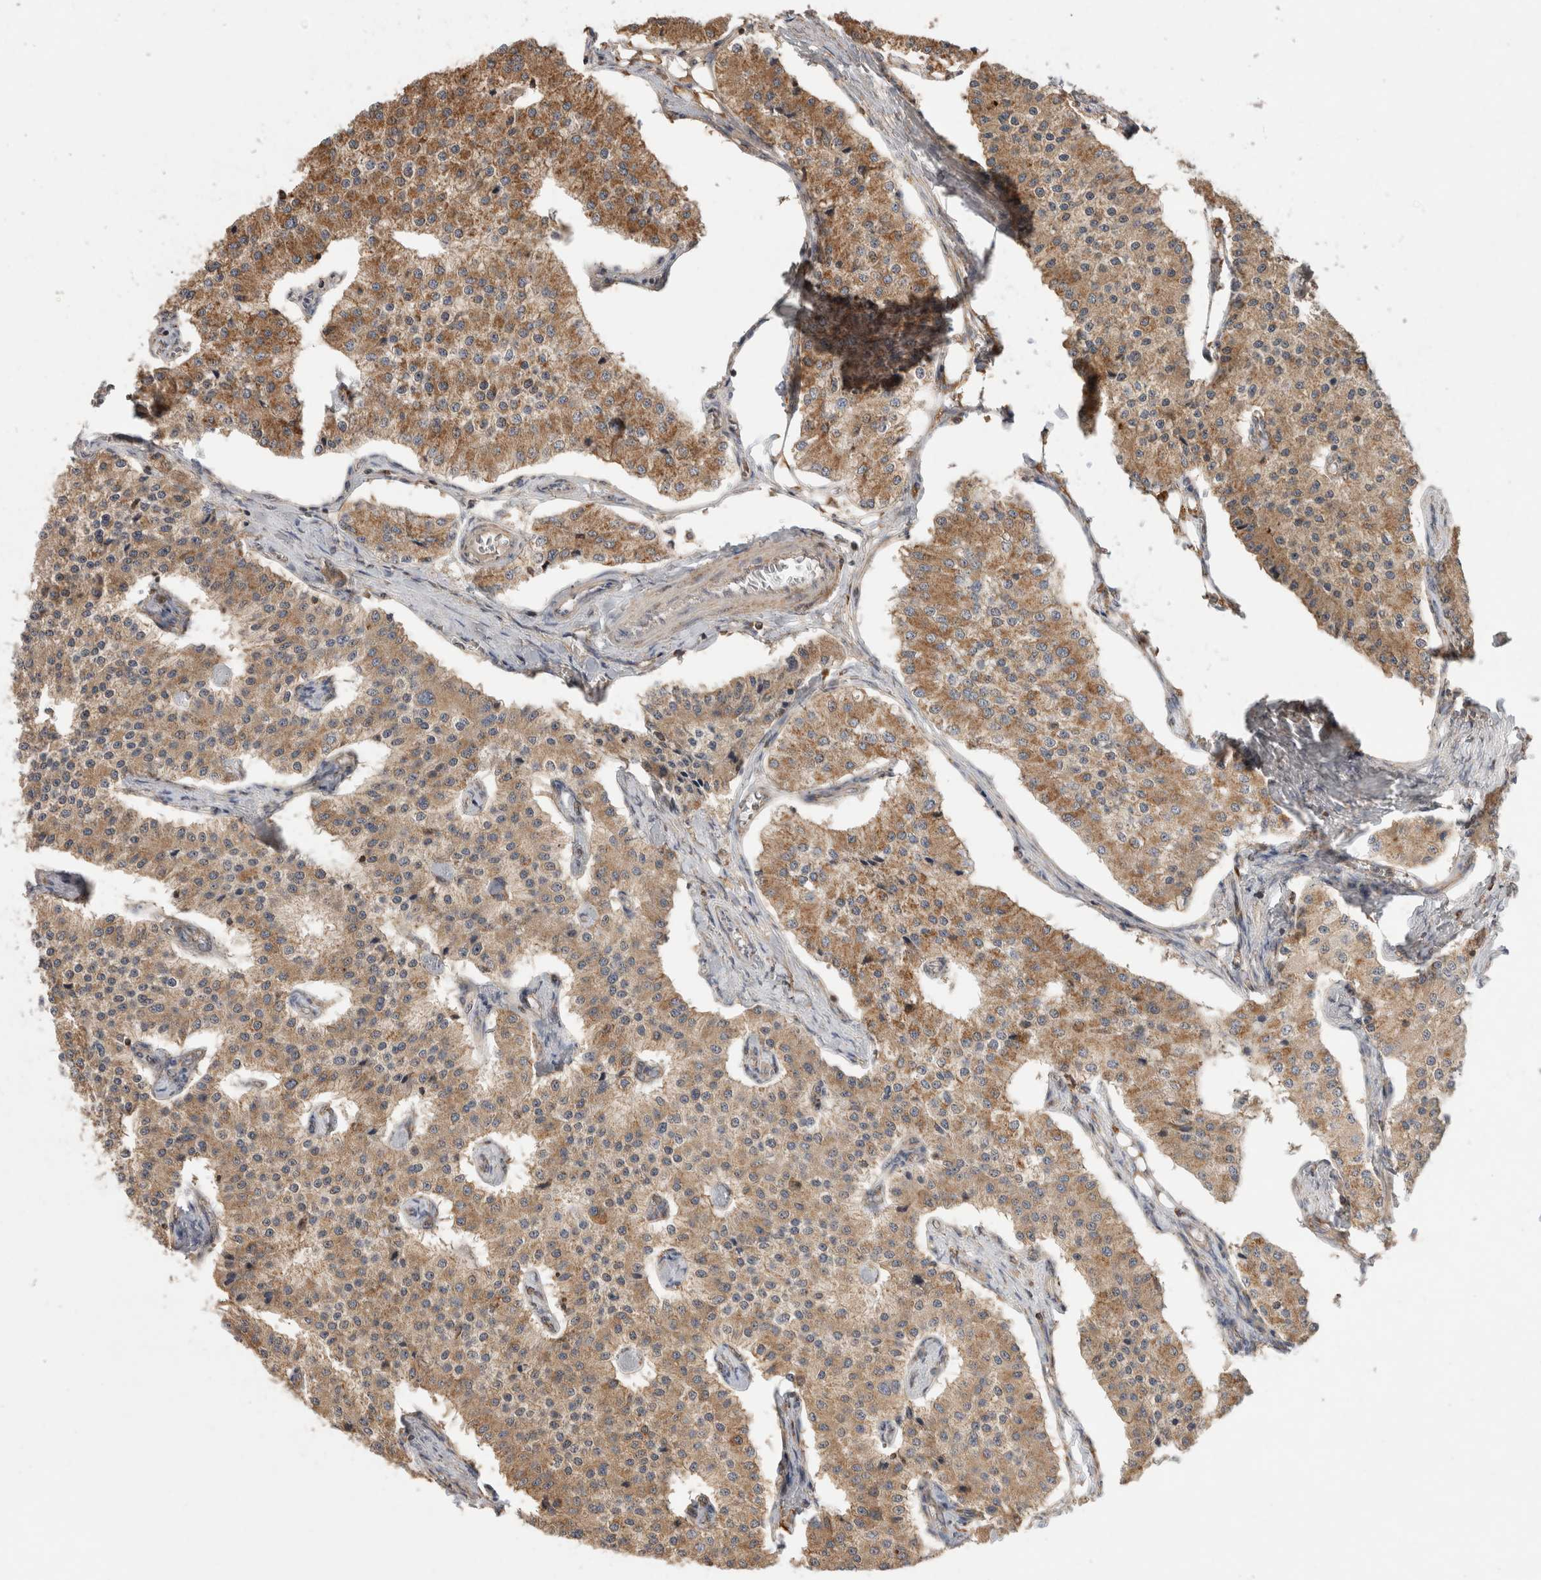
{"staining": {"intensity": "moderate", "quantity": ">75%", "location": "cytoplasmic/membranous"}, "tissue": "carcinoid", "cell_type": "Tumor cells", "image_type": "cancer", "snomed": [{"axis": "morphology", "description": "Carcinoid, malignant, NOS"}, {"axis": "topography", "description": "Colon"}], "caption": "Immunohistochemistry (IHC) staining of carcinoid (malignant), which exhibits medium levels of moderate cytoplasmic/membranous expression in approximately >75% of tumor cells indicating moderate cytoplasmic/membranous protein expression. The staining was performed using DAB (3,3'-diaminobenzidine) (brown) for protein detection and nuclei were counterstained in hematoxylin (blue).", "gene": "IMMP2L", "patient": {"sex": "female", "age": 52}}